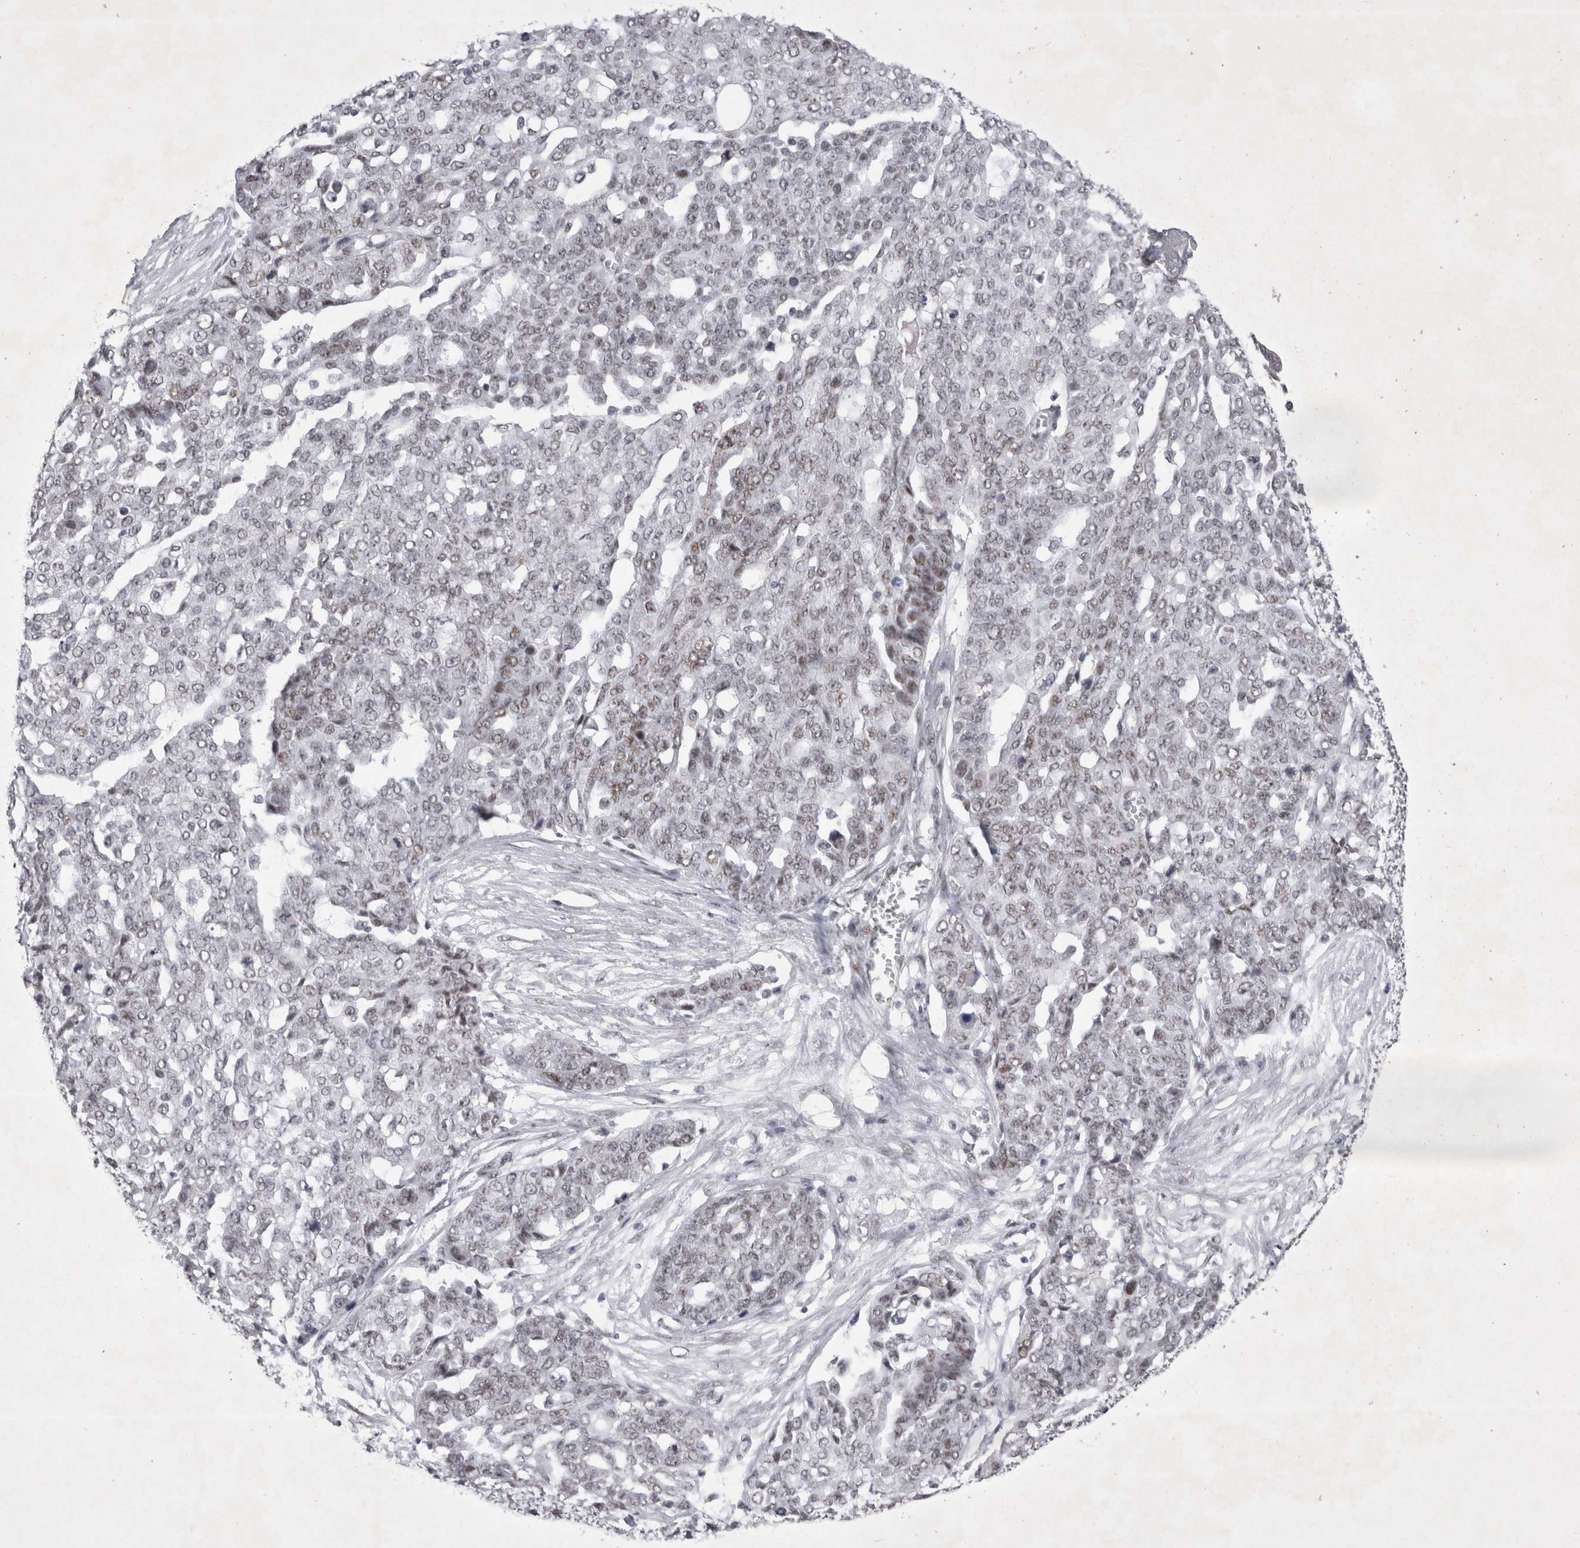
{"staining": {"intensity": "weak", "quantity": ">75%", "location": "nuclear"}, "tissue": "ovarian cancer", "cell_type": "Tumor cells", "image_type": "cancer", "snomed": [{"axis": "morphology", "description": "Cystadenocarcinoma, serous, NOS"}, {"axis": "topography", "description": "Soft tissue"}, {"axis": "topography", "description": "Ovary"}], "caption": "Approximately >75% of tumor cells in ovarian cancer demonstrate weak nuclear protein staining as visualized by brown immunohistochemical staining.", "gene": "RBM6", "patient": {"sex": "female", "age": 57}}